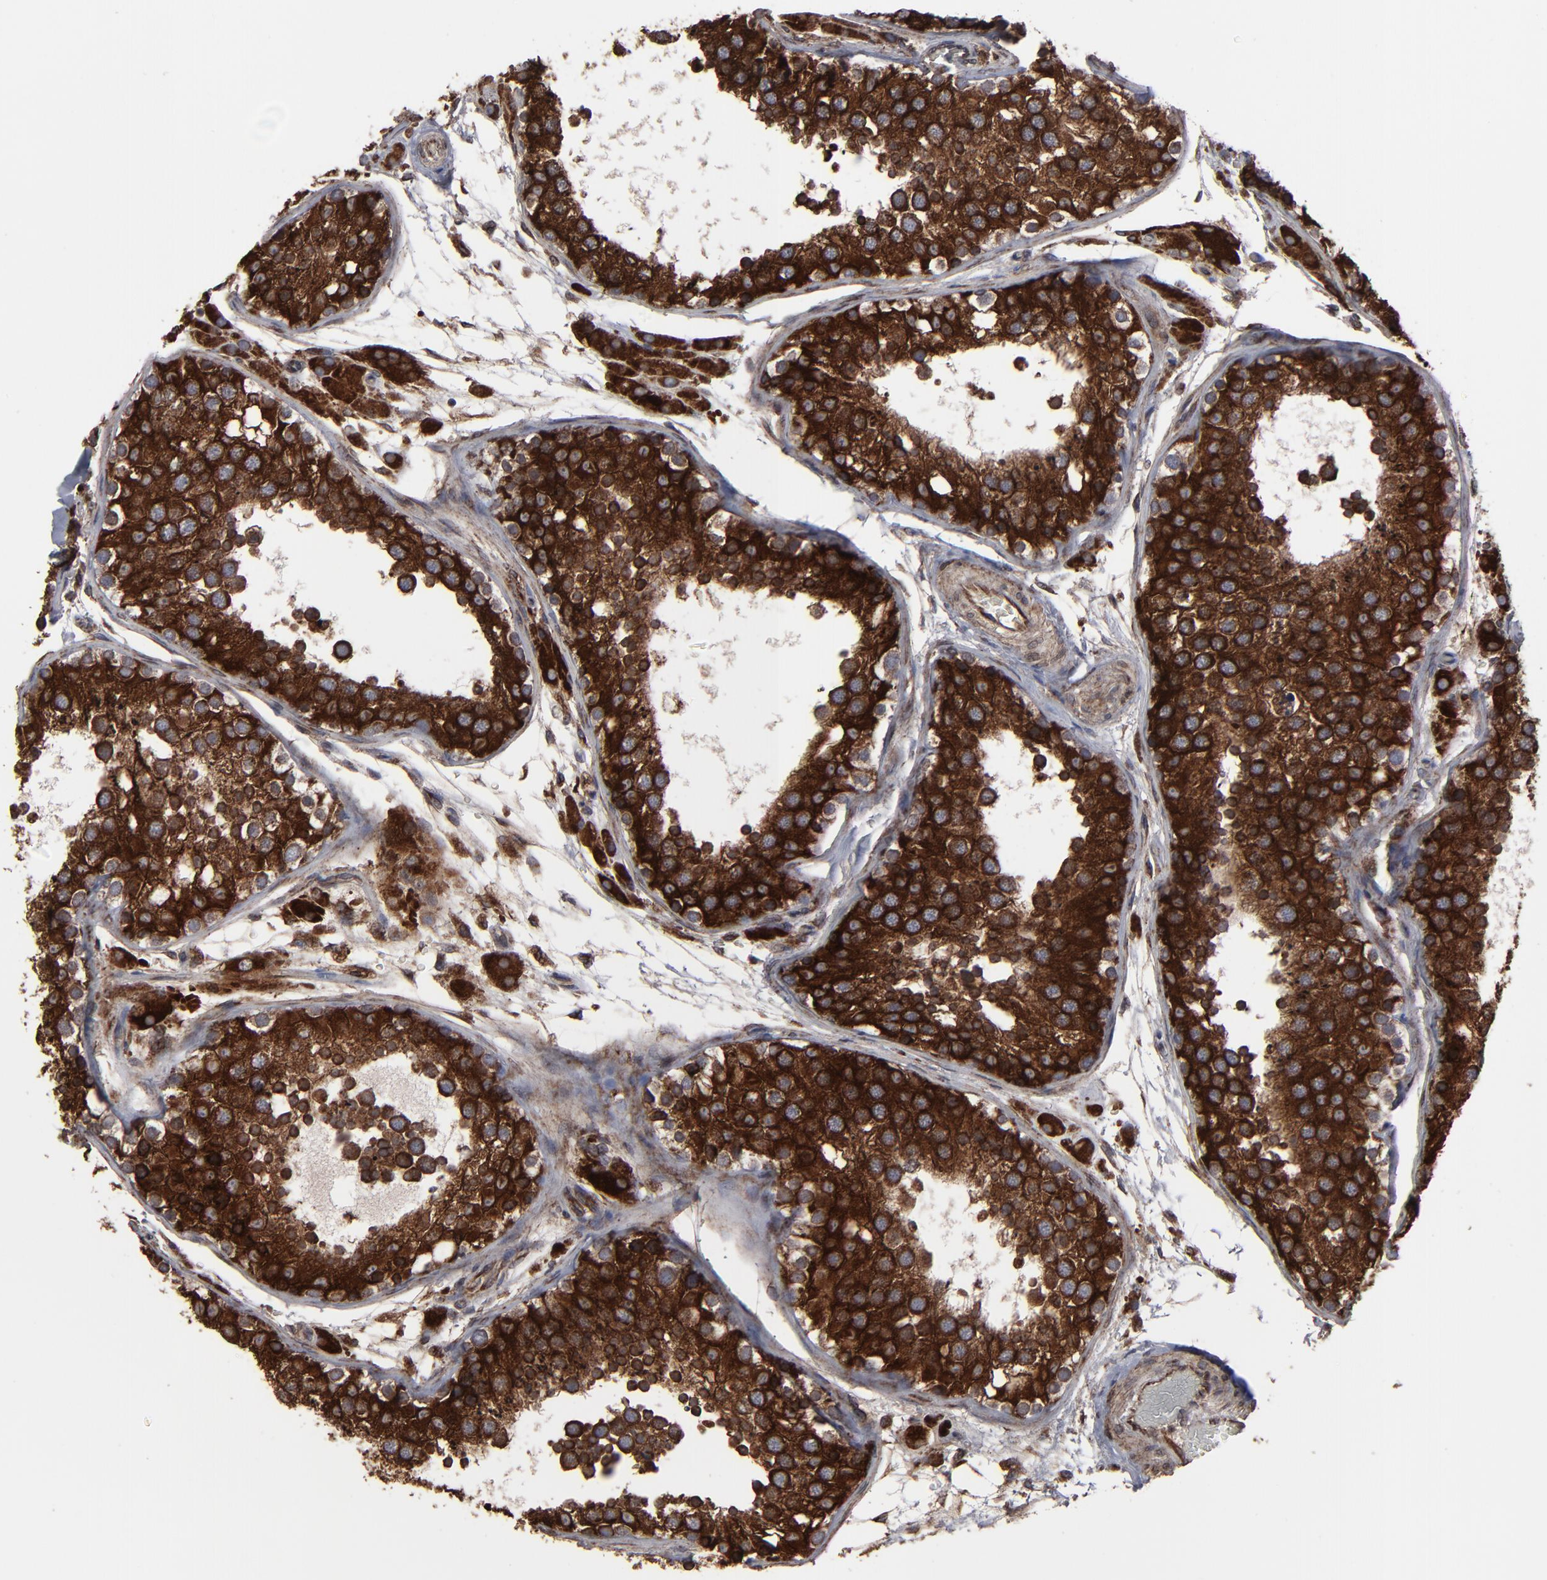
{"staining": {"intensity": "strong", "quantity": ">75%", "location": "cytoplasmic/membranous"}, "tissue": "testis", "cell_type": "Cells in seminiferous ducts", "image_type": "normal", "snomed": [{"axis": "morphology", "description": "Normal tissue, NOS"}, {"axis": "topography", "description": "Testis"}], "caption": "Testis stained with a brown dye demonstrates strong cytoplasmic/membranous positive expression in approximately >75% of cells in seminiferous ducts.", "gene": "CNIH1", "patient": {"sex": "male", "age": 26}}